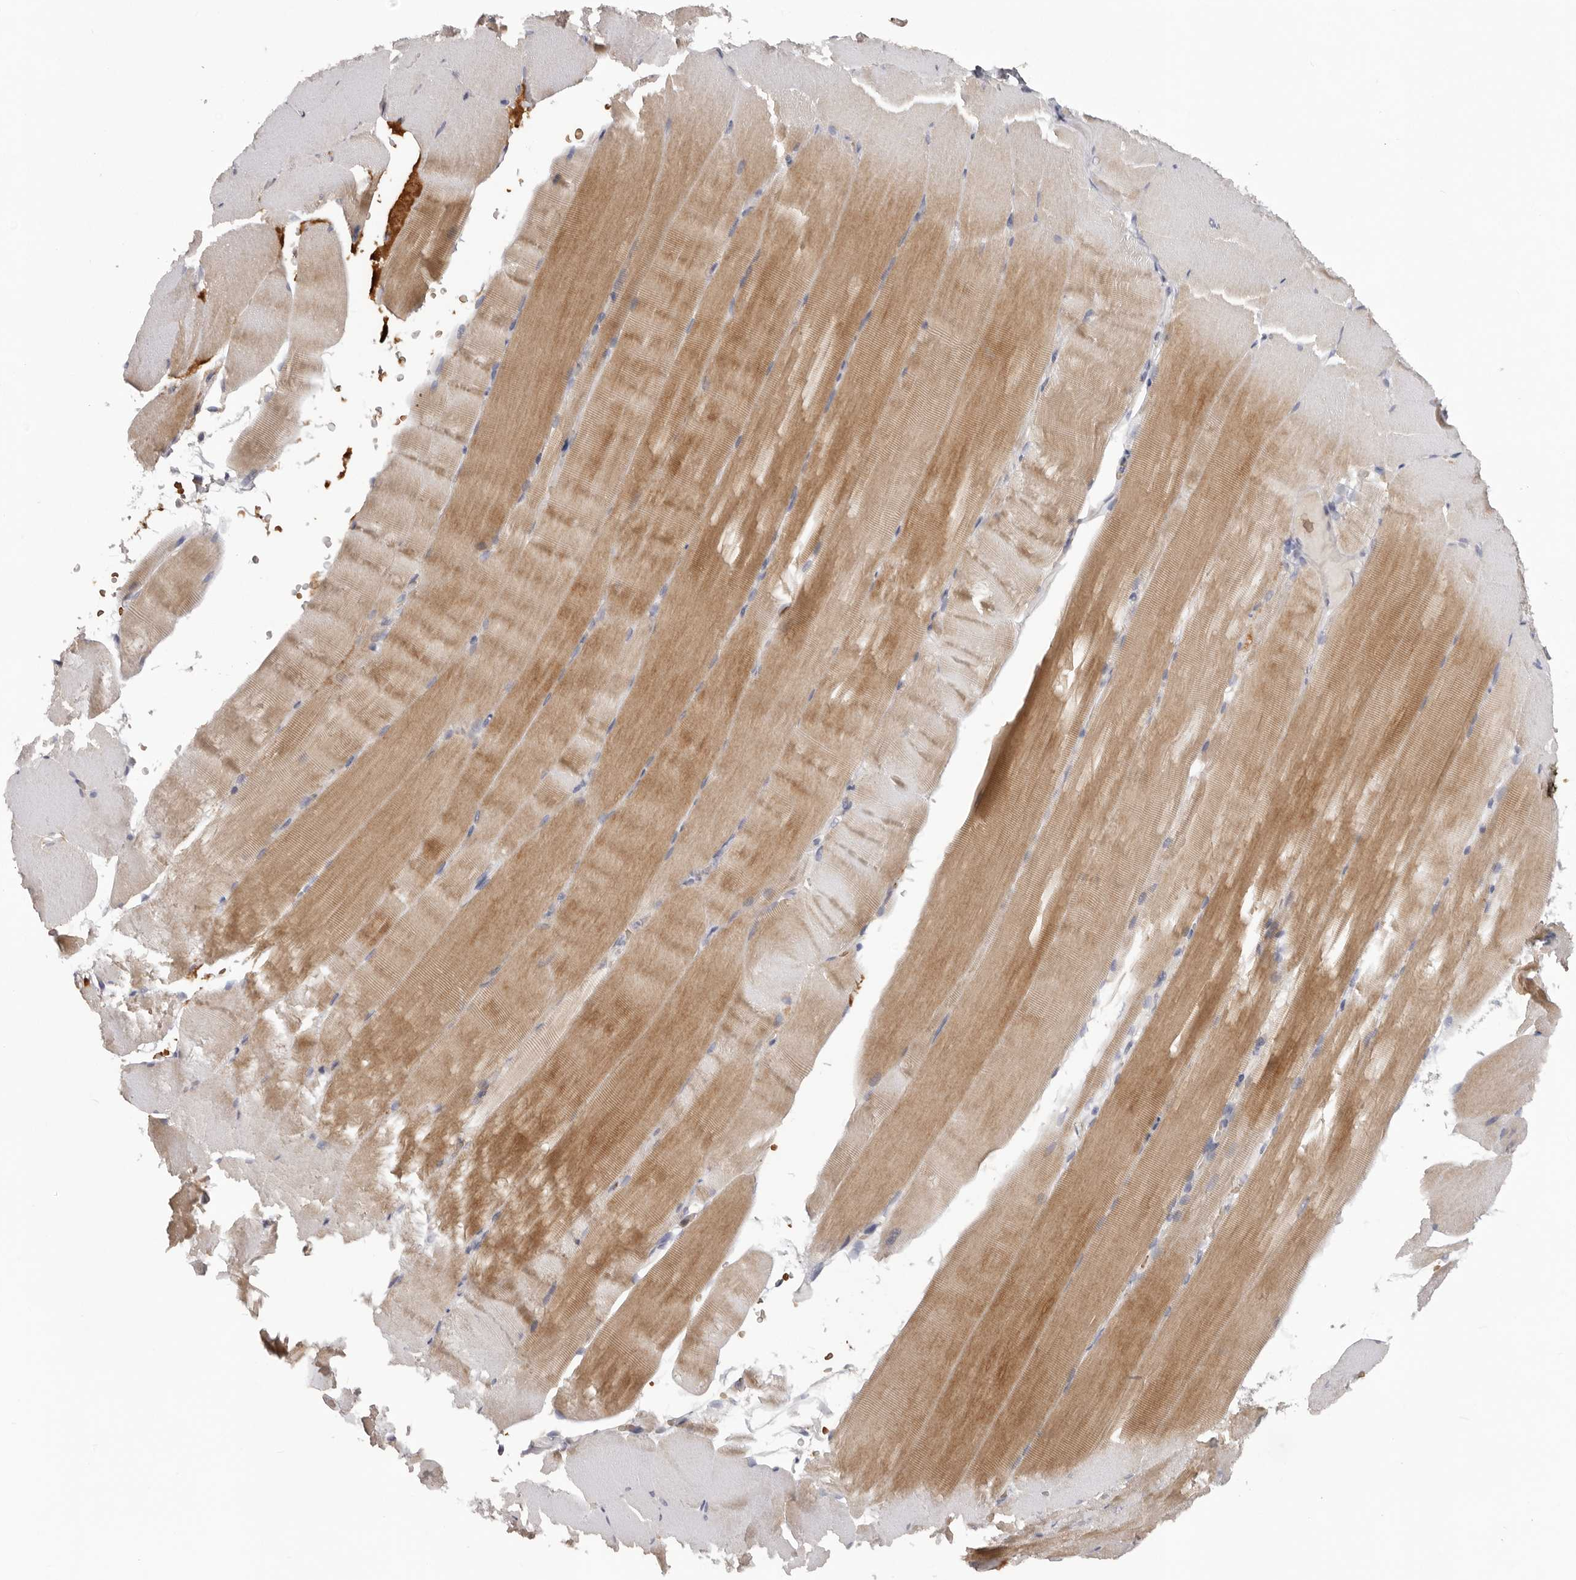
{"staining": {"intensity": "moderate", "quantity": "25%-75%", "location": "cytoplasmic/membranous"}, "tissue": "skeletal muscle", "cell_type": "Myocytes", "image_type": "normal", "snomed": [{"axis": "morphology", "description": "Normal tissue, NOS"}, {"axis": "topography", "description": "Skeletal muscle"}, {"axis": "topography", "description": "Parathyroid gland"}], "caption": "Immunohistochemical staining of unremarkable skeletal muscle exhibits medium levels of moderate cytoplasmic/membranous staining in approximately 25%-75% of myocytes.", "gene": "TNR", "patient": {"sex": "female", "age": 37}}